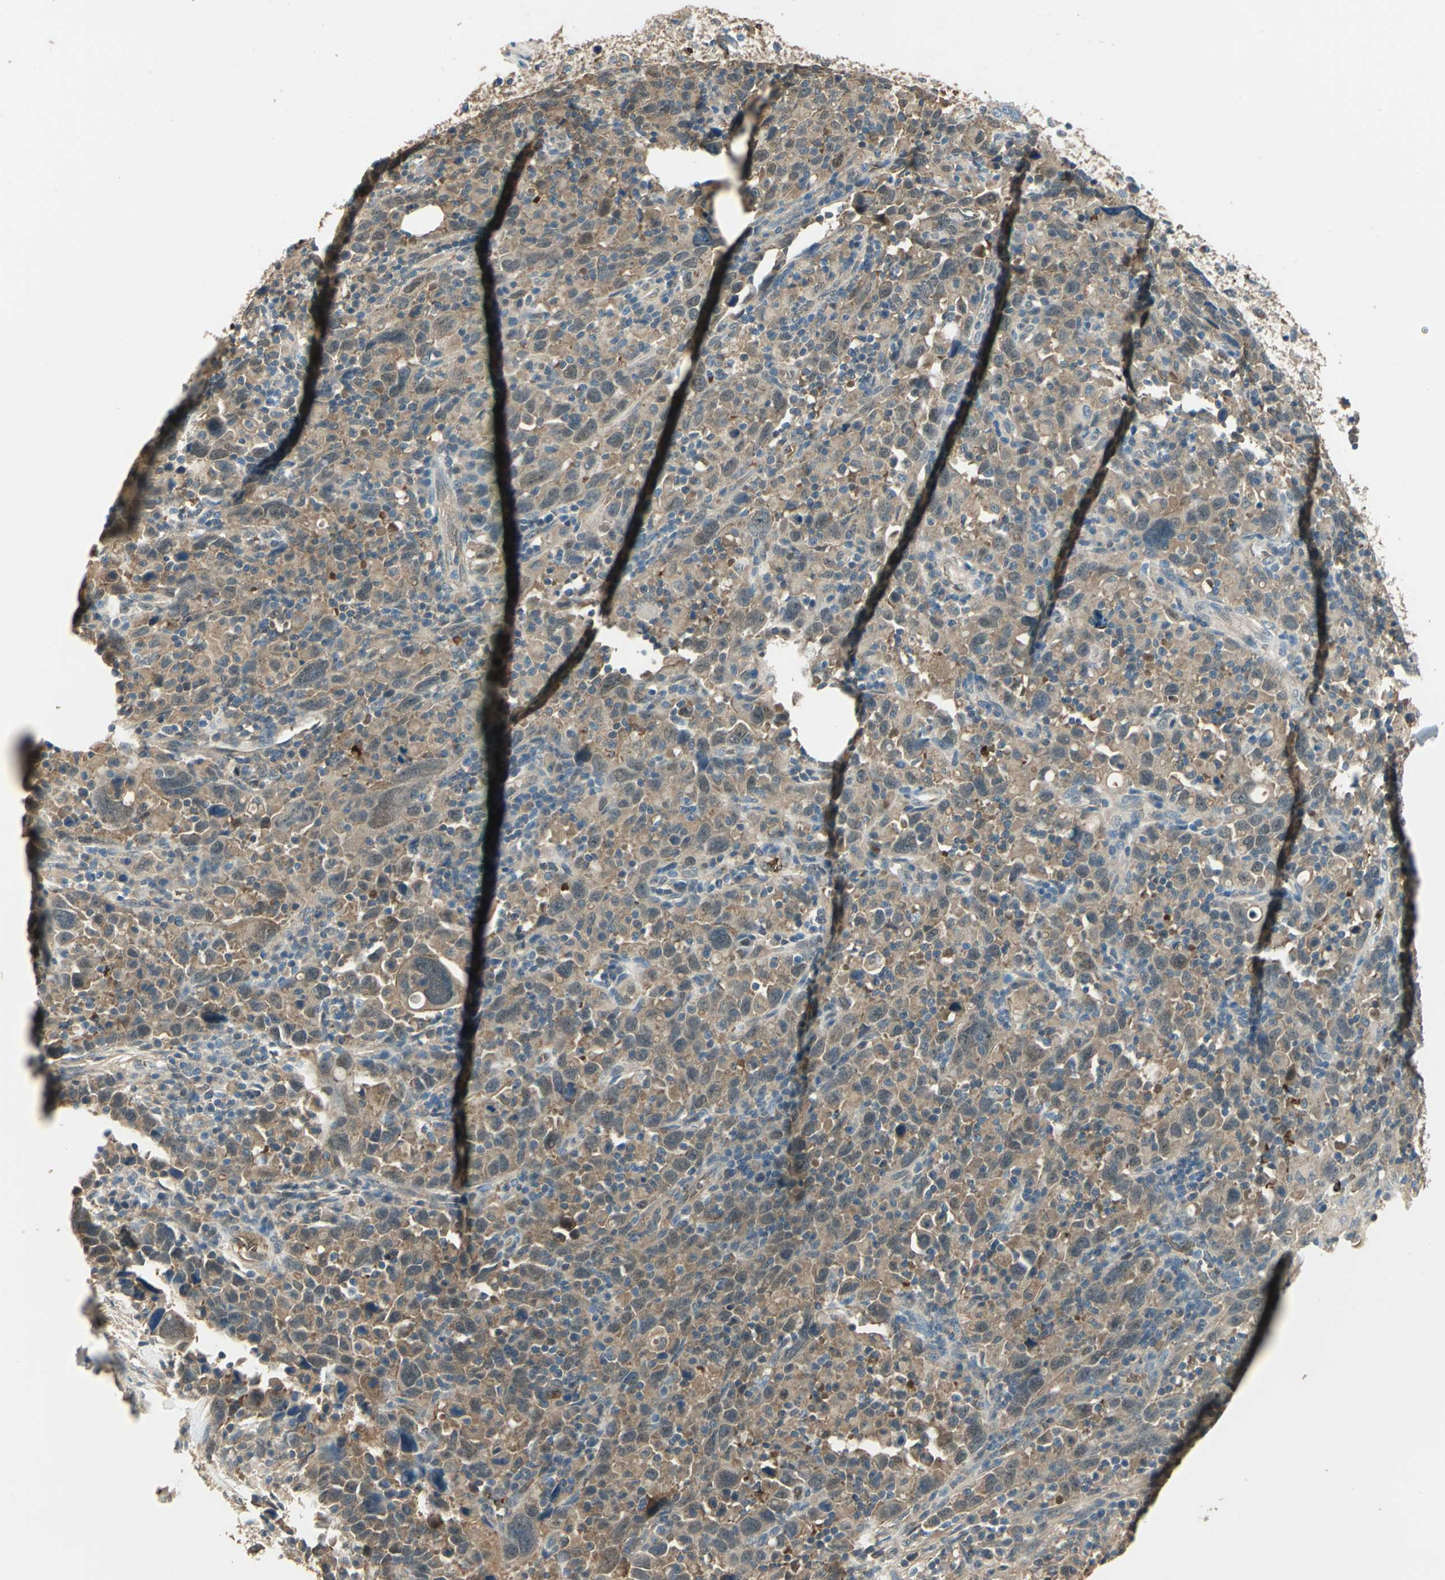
{"staining": {"intensity": "moderate", "quantity": ">75%", "location": "cytoplasmic/membranous"}, "tissue": "urothelial cancer", "cell_type": "Tumor cells", "image_type": "cancer", "snomed": [{"axis": "morphology", "description": "Urothelial carcinoma, High grade"}, {"axis": "topography", "description": "Urinary bladder"}], "caption": "Immunohistochemical staining of high-grade urothelial carcinoma demonstrates medium levels of moderate cytoplasmic/membranous expression in approximately >75% of tumor cells.", "gene": "DDAH1", "patient": {"sex": "male", "age": 61}}